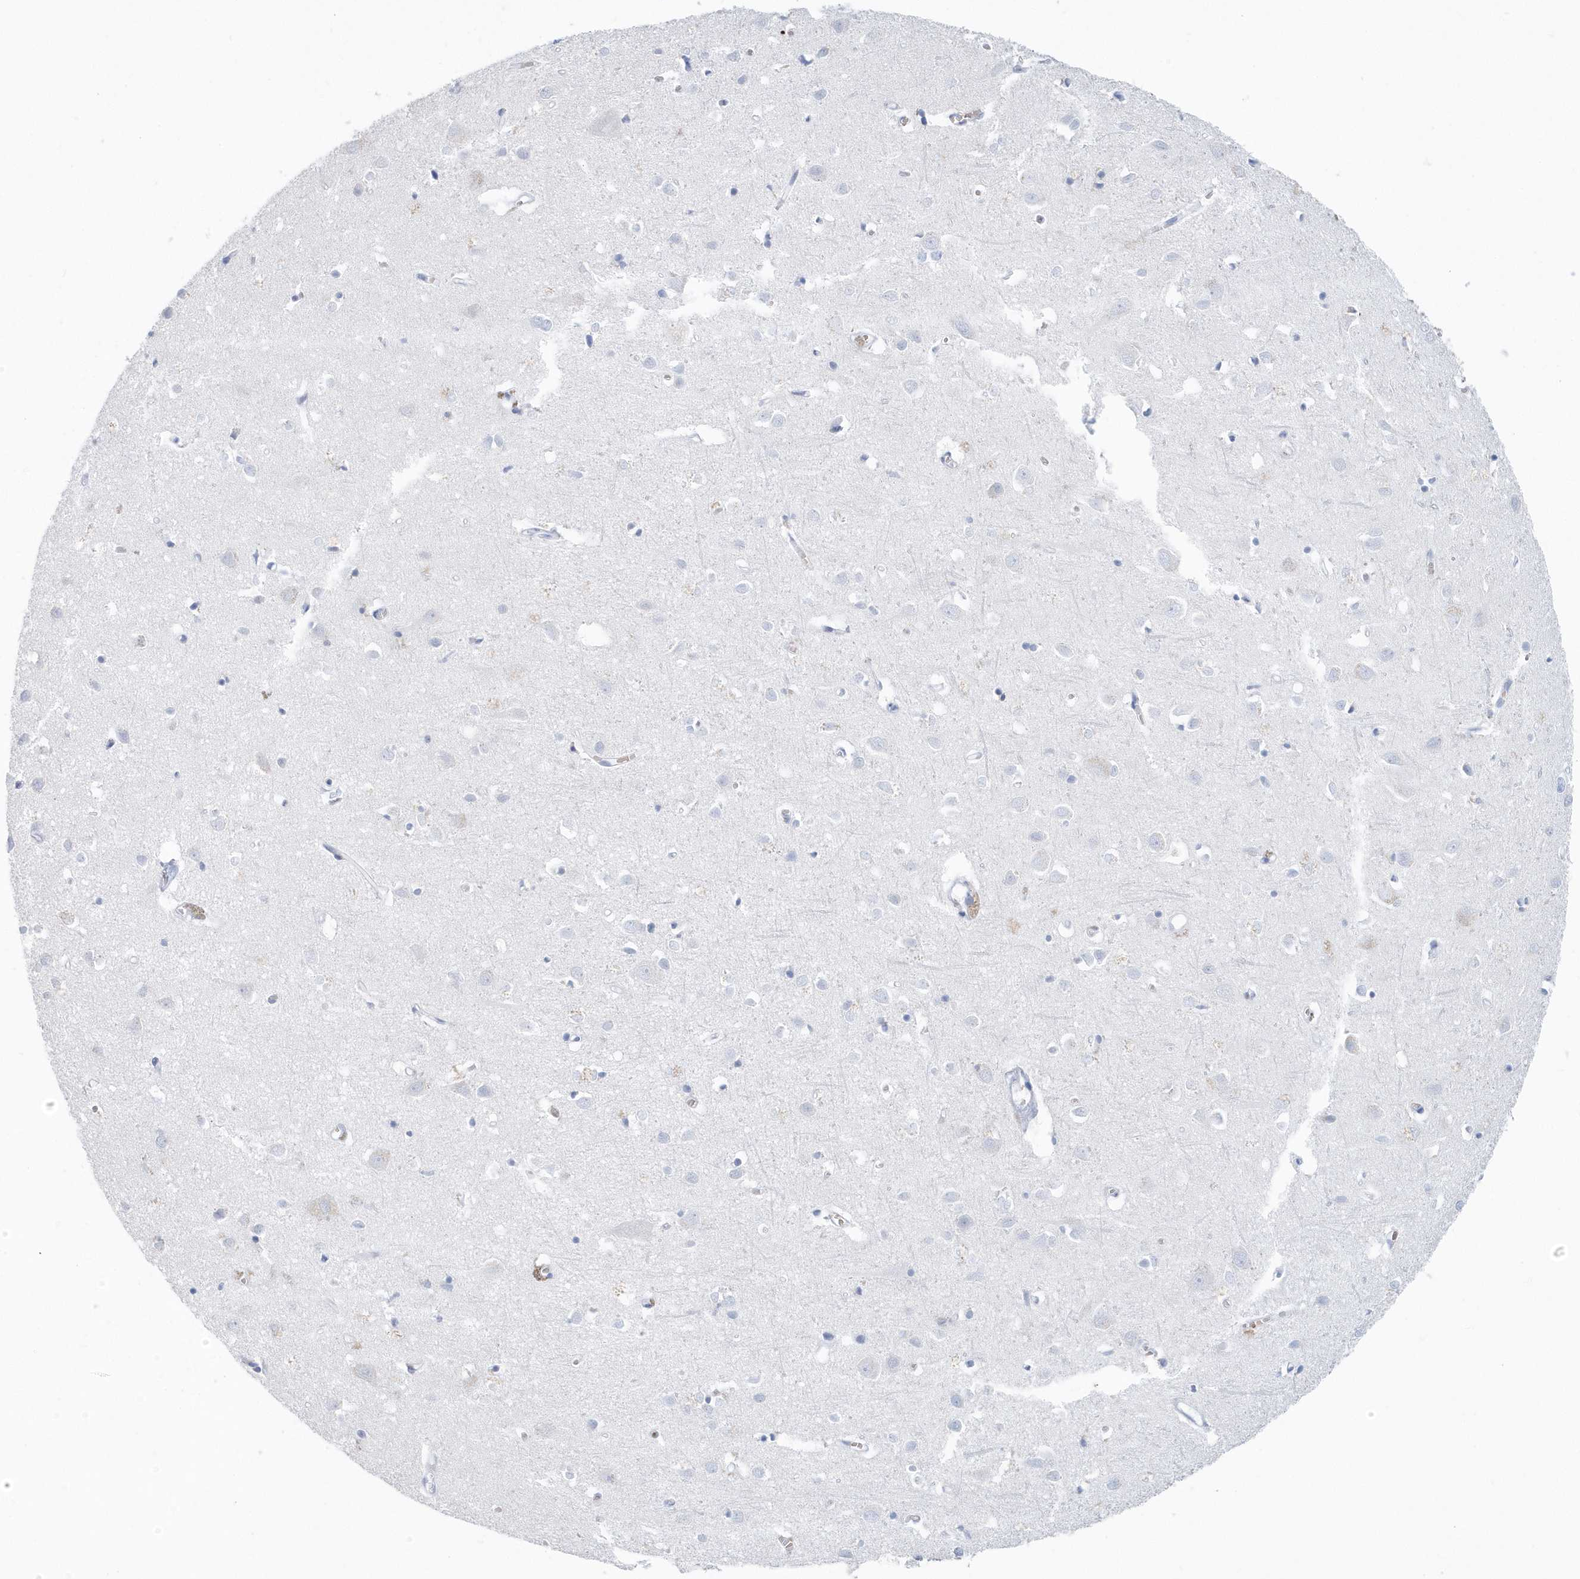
{"staining": {"intensity": "negative", "quantity": "none", "location": "none"}, "tissue": "cerebral cortex", "cell_type": "Endothelial cells", "image_type": "normal", "snomed": [{"axis": "morphology", "description": "Normal tissue, NOS"}, {"axis": "topography", "description": "Cerebral cortex"}], "caption": "DAB immunohistochemical staining of unremarkable cerebral cortex reveals no significant positivity in endothelial cells. Brightfield microscopy of immunohistochemistry (IHC) stained with DAB (brown) and hematoxylin (blue), captured at high magnification.", "gene": "HBA2", "patient": {"sex": "female", "age": 64}}